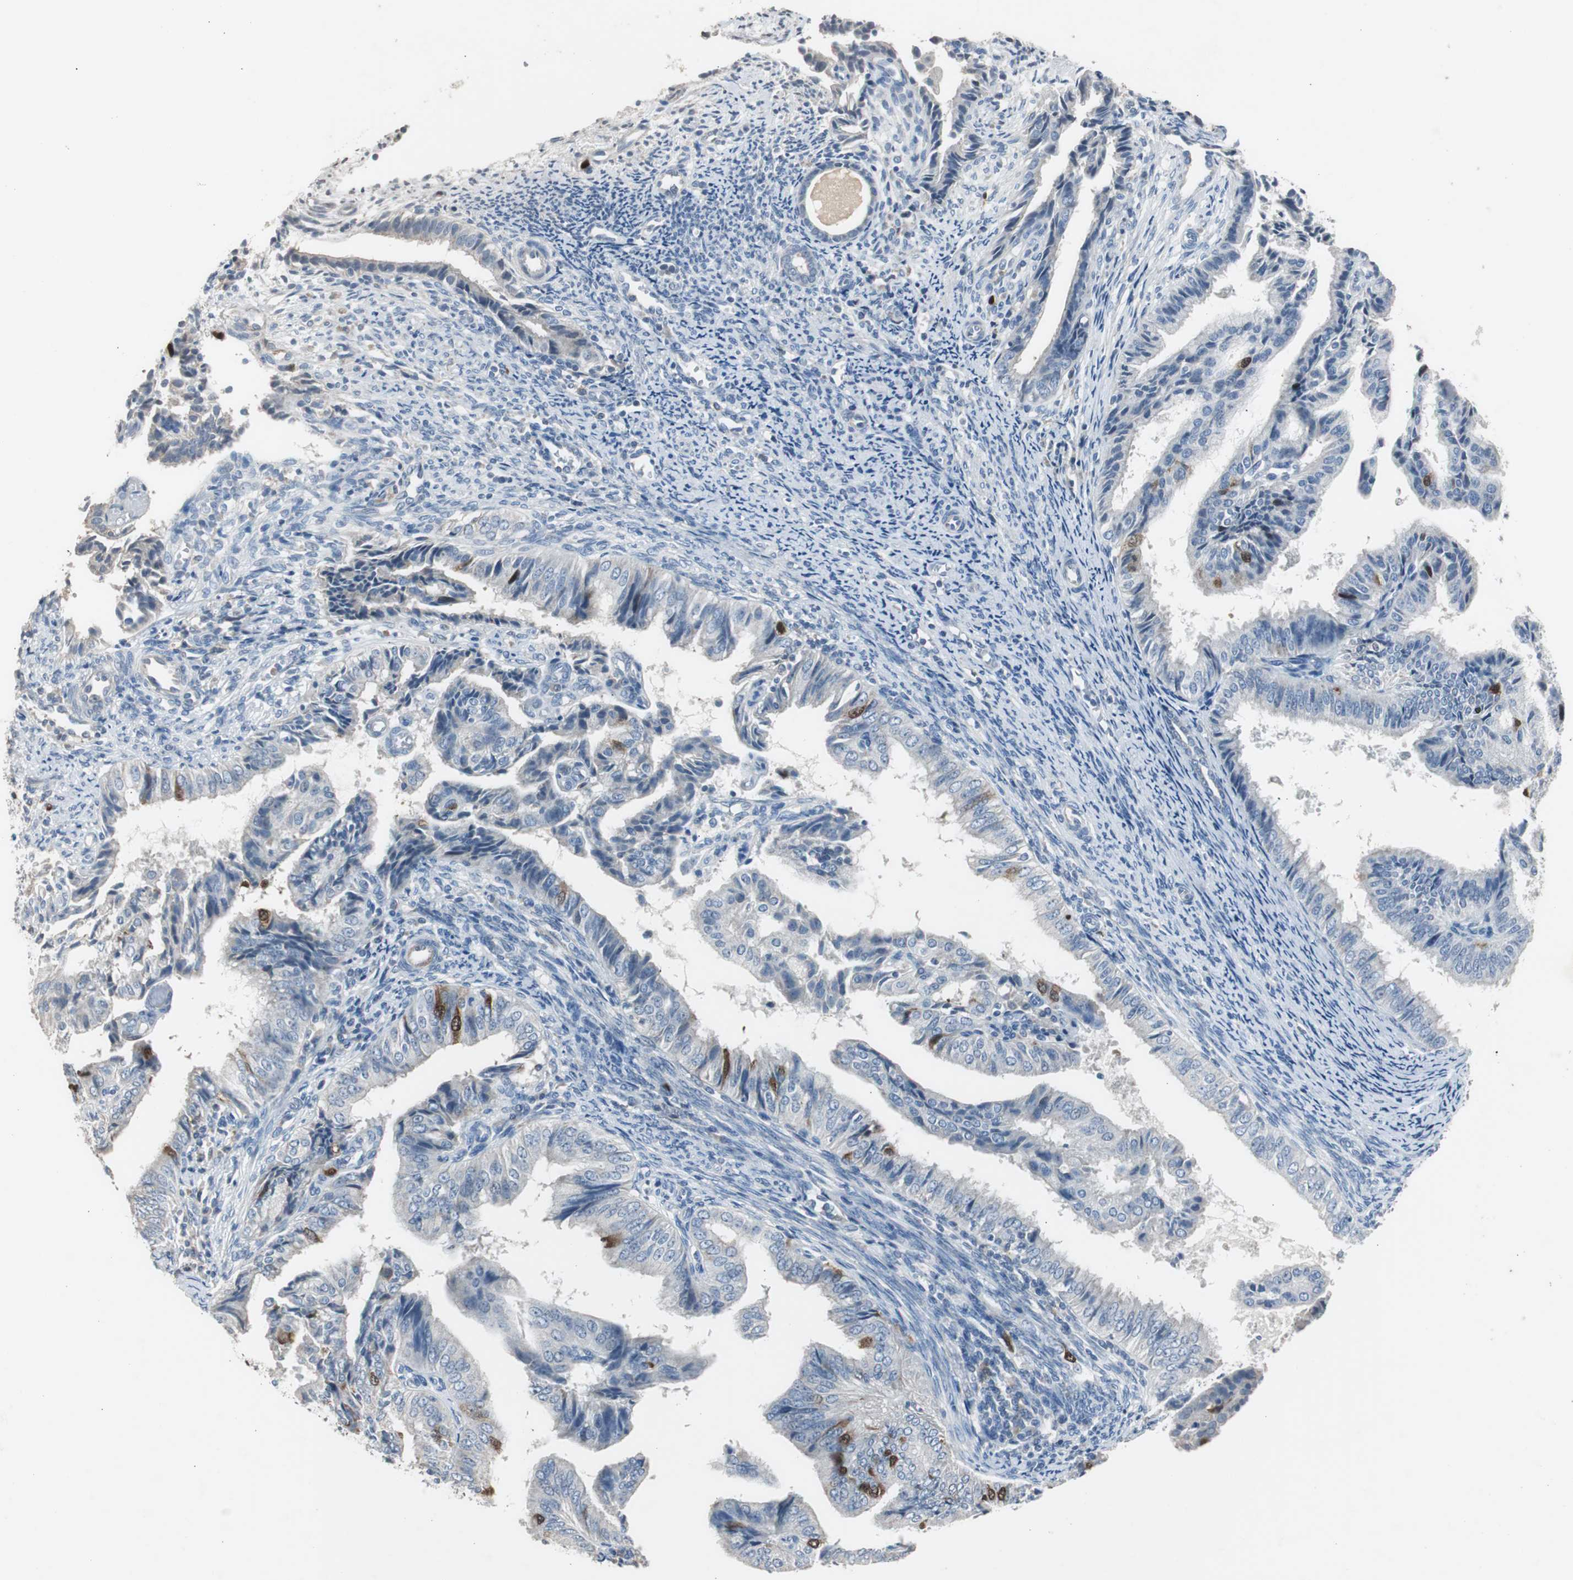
{"staining": {"intensity": "strong", "quantity": "<25%", "location": "cytoplasmic/membranous"}, "tissue": "endometrial cancer", "cell_type": "Tumor cells", "image_type": "cancer", "snomed": [{"axis": "morphology", "description": "Adenocarcinoma, NOS"}, {"axis": "topography", "description": "Endometrium"}], "caption": "Immunohistochemistry photomicrograph of human endometrial cancer (adenocarcinoma) stained for a protein (brown), which shows medium levels of strong cytoplasmic/membranous expression in about <25% of tumor cells.", "gene": "TK1", "patient": {"sex": "female", "age": 58}}